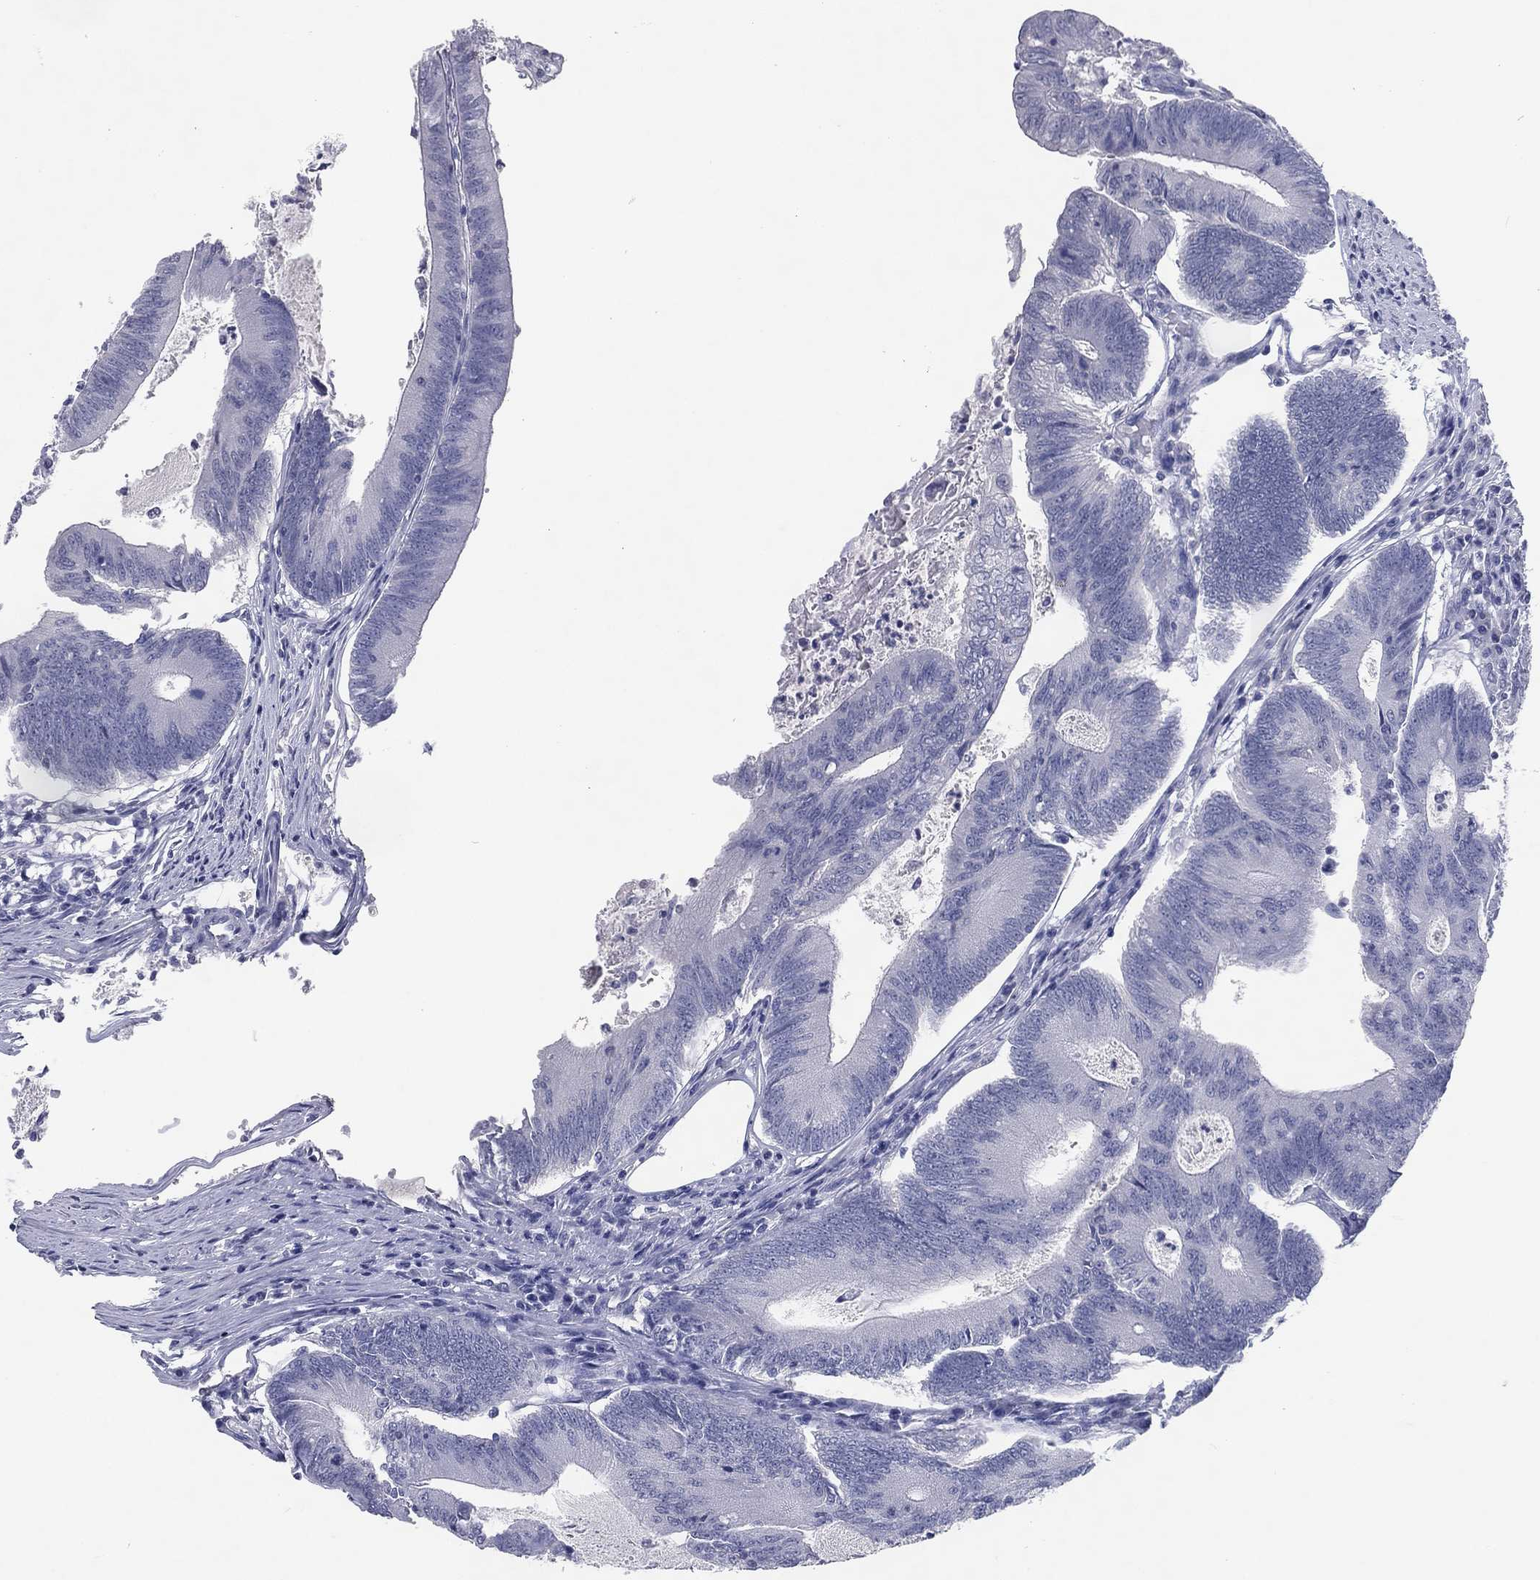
{"staining": {"intensity": "negative", "quantity": "none", "location": "none"}, "tissue": "colorectal cancer", "cell_type": "Tumor cells", "image_type": "cancer", "snomed": [{"axis": "morphology", "description": "Adenocarcinoma, NOS"}, {"axis": "topography", "description": "Colon"}], "caption": "This is an immunohistochemistry (IHC) image of colorectal cancer. There is no positivity in tumor cells.", "gene": "KRT35", "patient": {"sex": "female", "age": 70}}